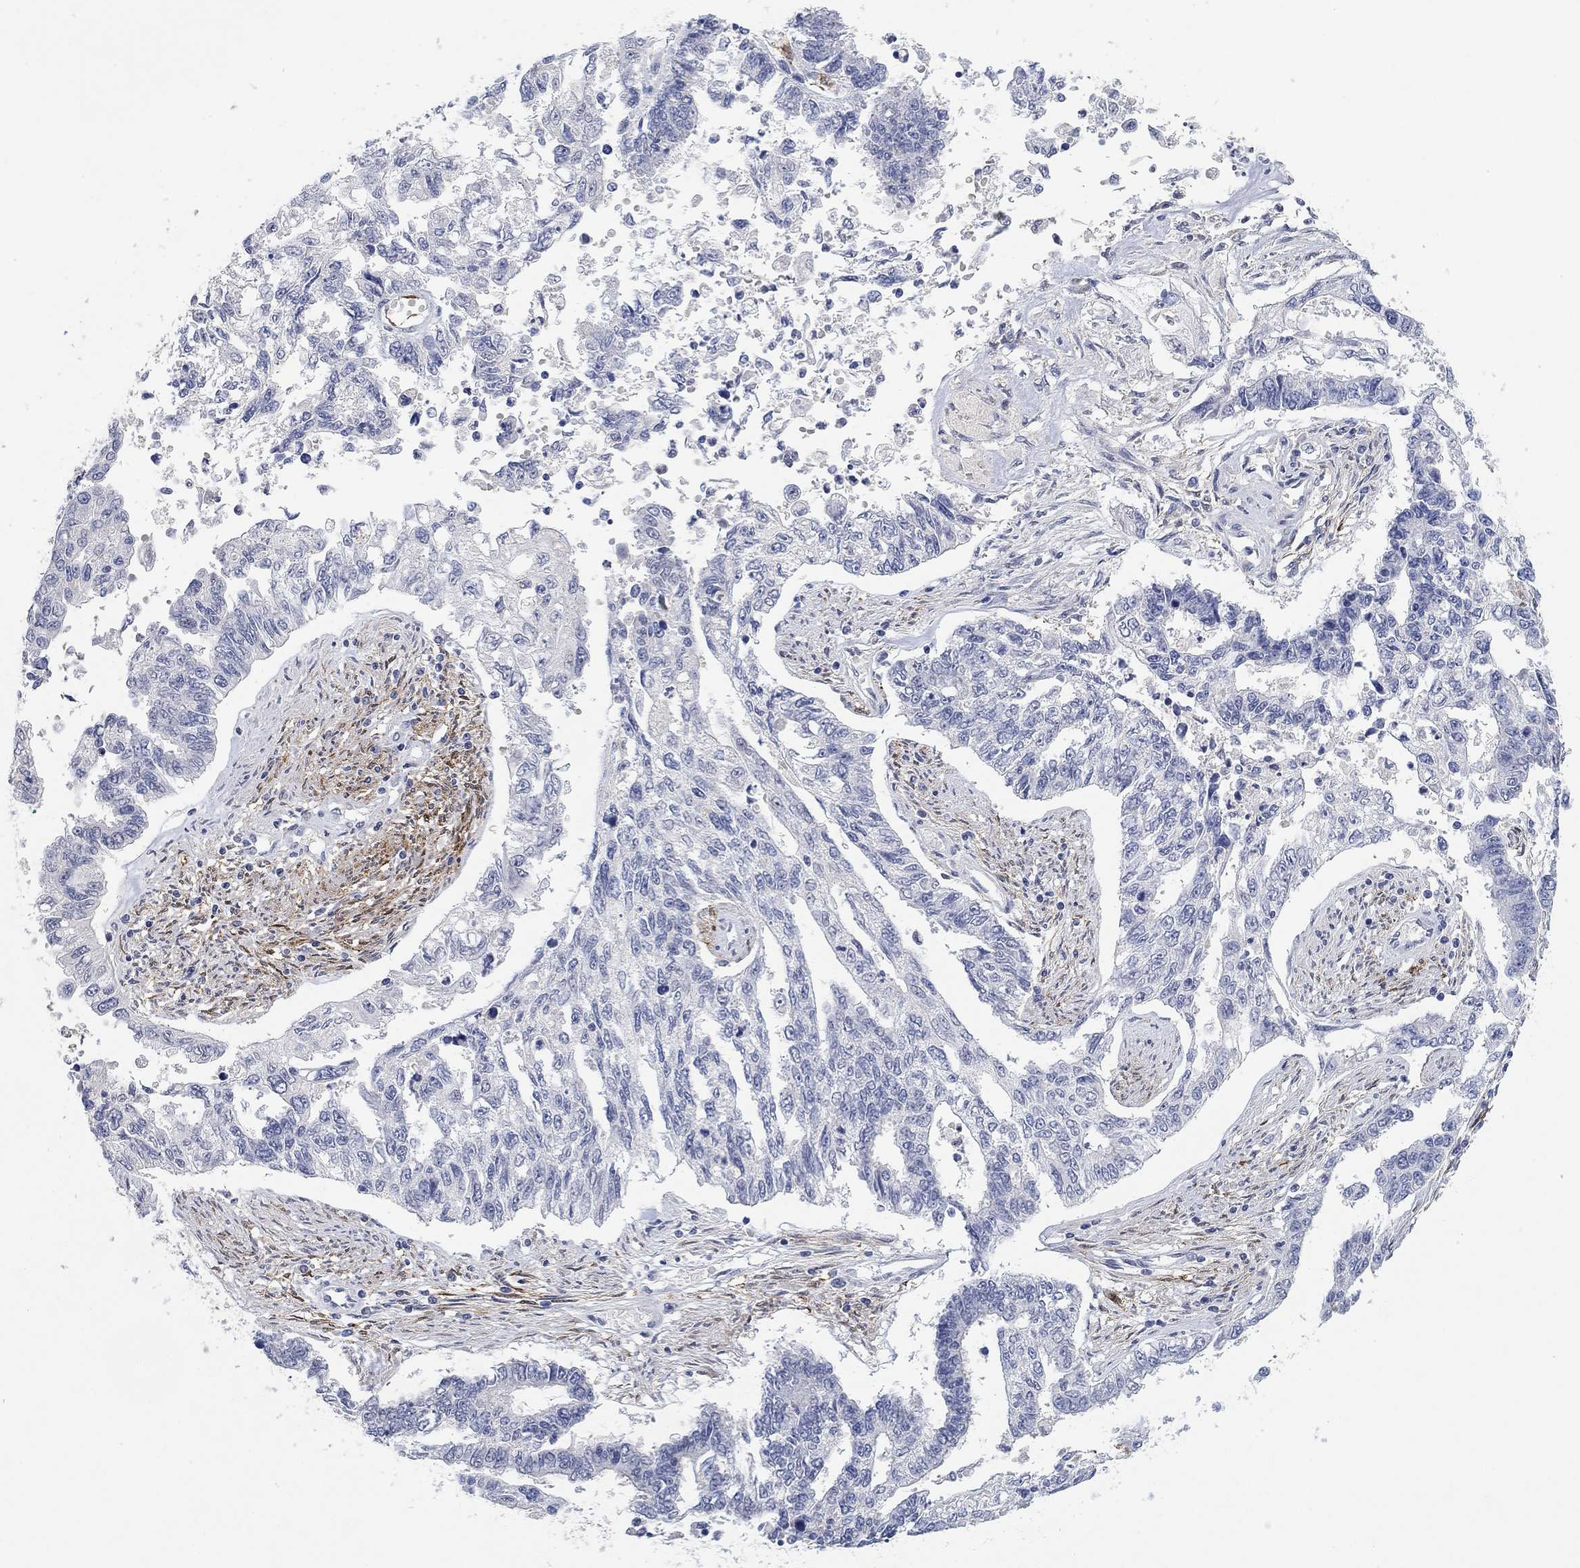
{"staining": {"intensity": "negative", "quantity": "none", "location": "none"}, "tissue": "endometrial cancer", "cell_type": "Tumor cells", "image_type": "cancer", "snomed": [{"axis": "morphology", "description": "Adenocarcinoma, NOS"}, {"axis": "topography", "description": "Uterus"}], "caption": "A micrograph of endometrial cancer (adenocarcinoma) stained for a protein shows no brown staining in tumor cells. (Brightfield microscopy of DAB (3,3'-diaminobenzidine) immunohistochemistry at high magnification).", "gene": "VAT1L", "patient": {"sex": "female", "age": 59}}